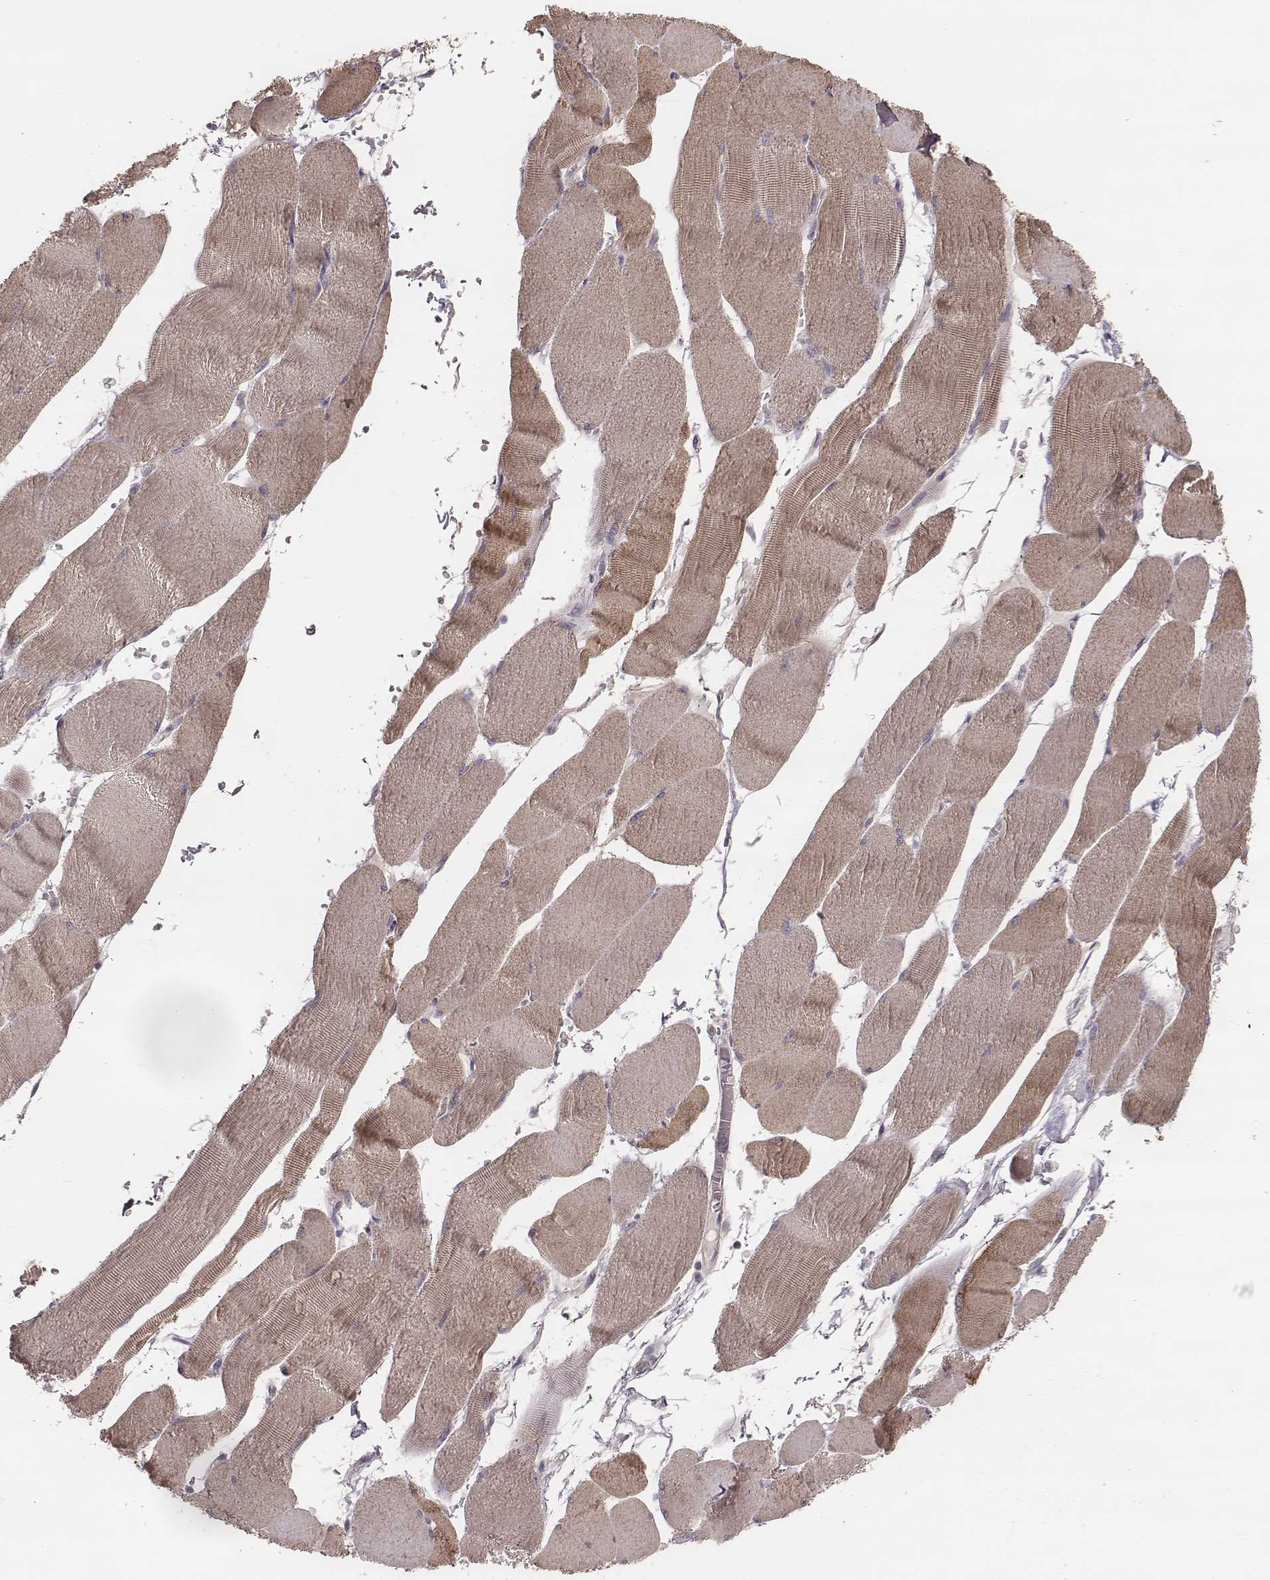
{"staining": {"intensity": "weak", "quantity": ">75%", "location": "cytoplasmic/membranous"}, "tissue": "skeletal muscle", "cell_type": "Myocytes", "image_type": "normal", "snomed": [{"axis": "morphology", "description": "Normal tissue, NOS"}, {"axis": "topography", "description": "Skeletal muscle"}], "caption": "Immunohistochemistry (IHC) of unremarkable human skeletal muscle shows low levels of weak cytoplasmic/membranous staining in approximately >75% of myocytes. (DAB = brown stain, brightfield microscopy at high magnification).", "gene": "HAVCR1", "patient": {"sex": "male", "age": 56}}